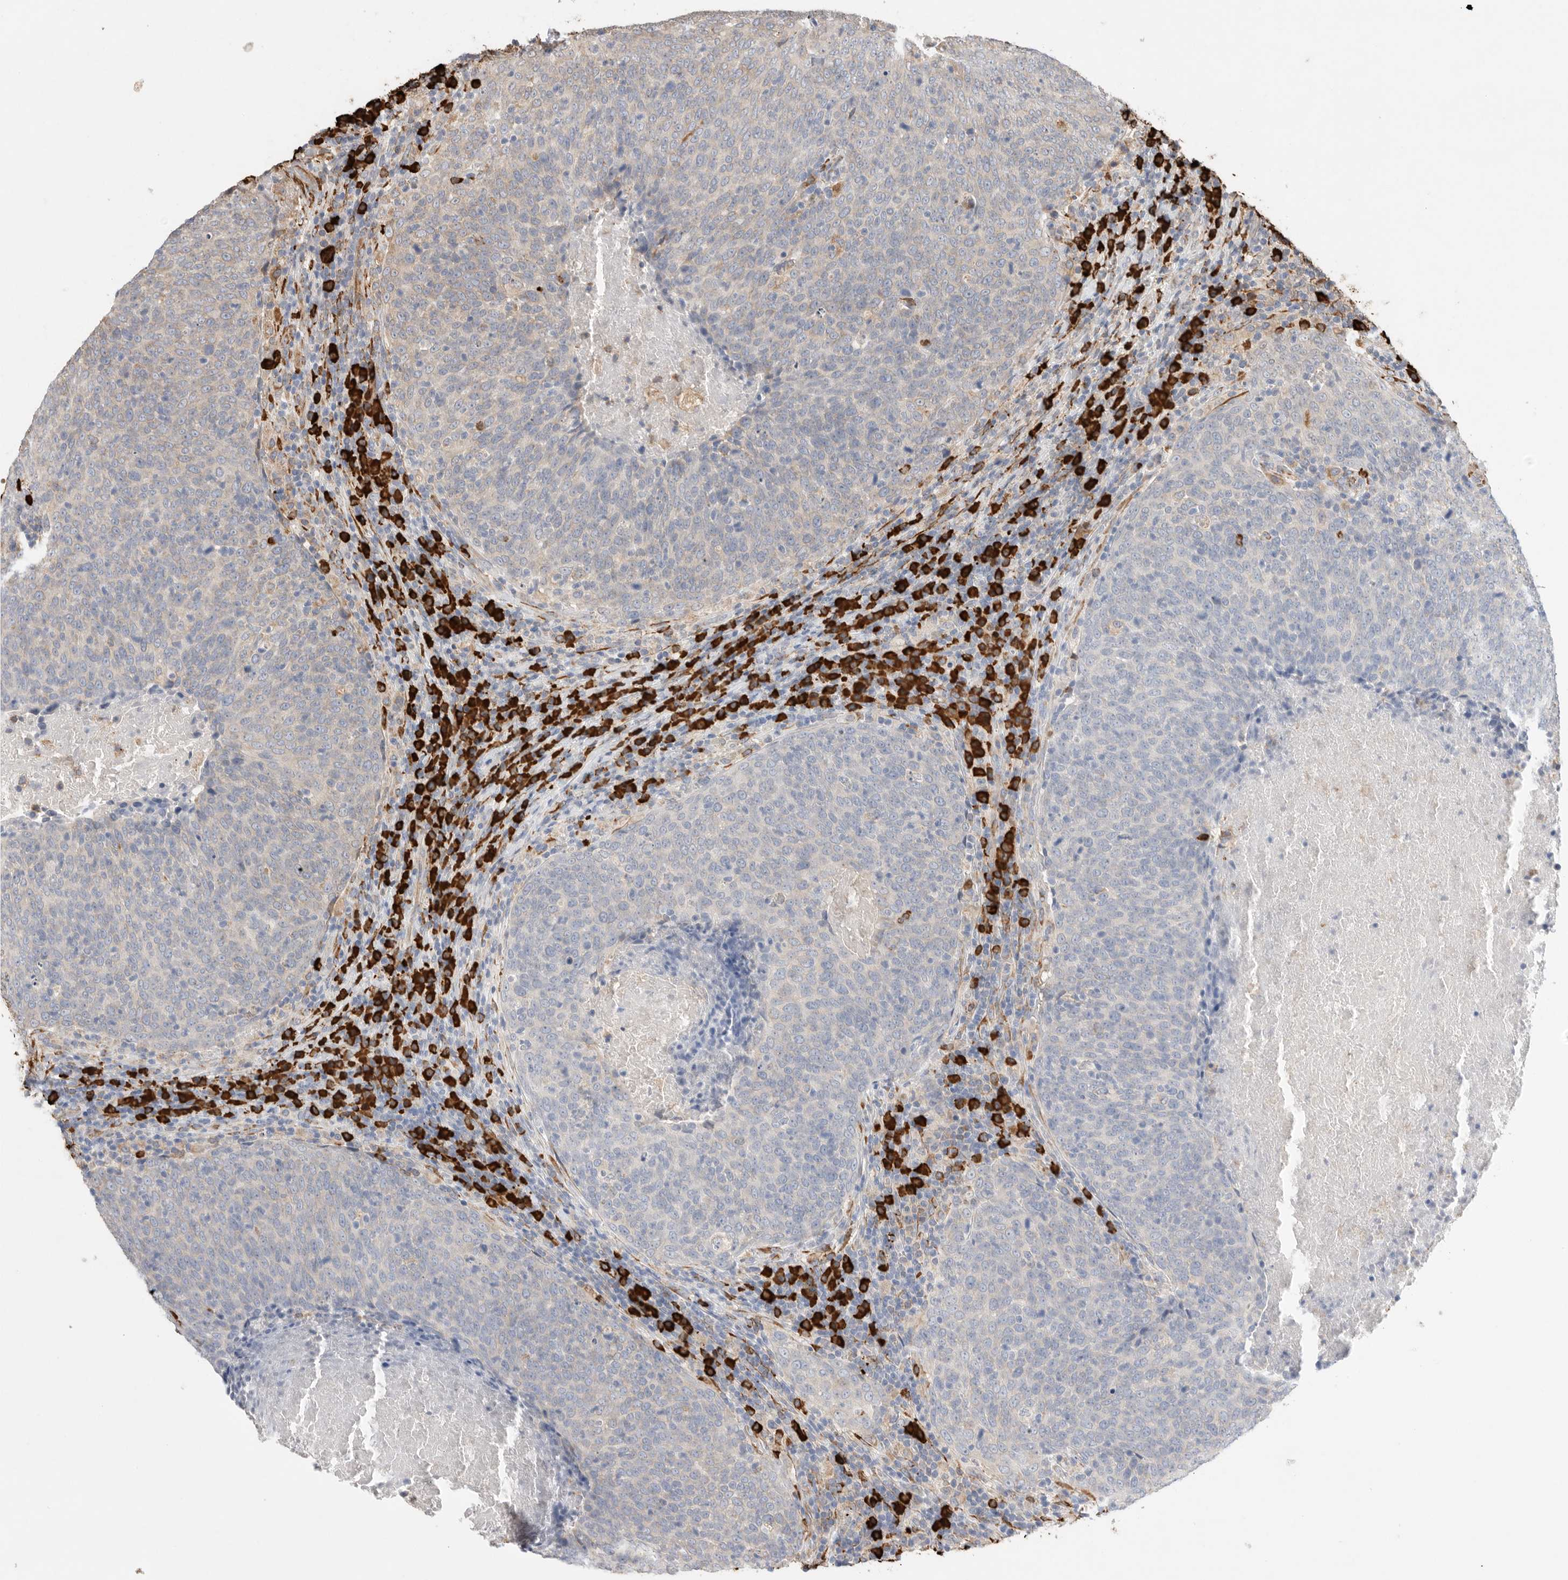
{"staining": {"intensity": "negative", "quantity": "none", "location": "none"}, "tissue": "head and neck cancer", "cell_type": "Tumor cells", "image_type": "cancer", "snomed": [{"axis": "morphology", "description": "Squamous cell carcinoma, NOS"}, {"axis": "morphology", "description": "Squamous cell carcinoma, metastatic, NOS"}, {"axis": "topography", "description": "Lymph node"}, {"axis": "topography", "description": "Head-Neck"}], "caption": "The histopathology image displays no significant positivity in tumor cells of head and neck metastatic squamous cell carcinoma.", "gene": "BLOC1S5", "patient": {"sex": "male", "age": 62}}